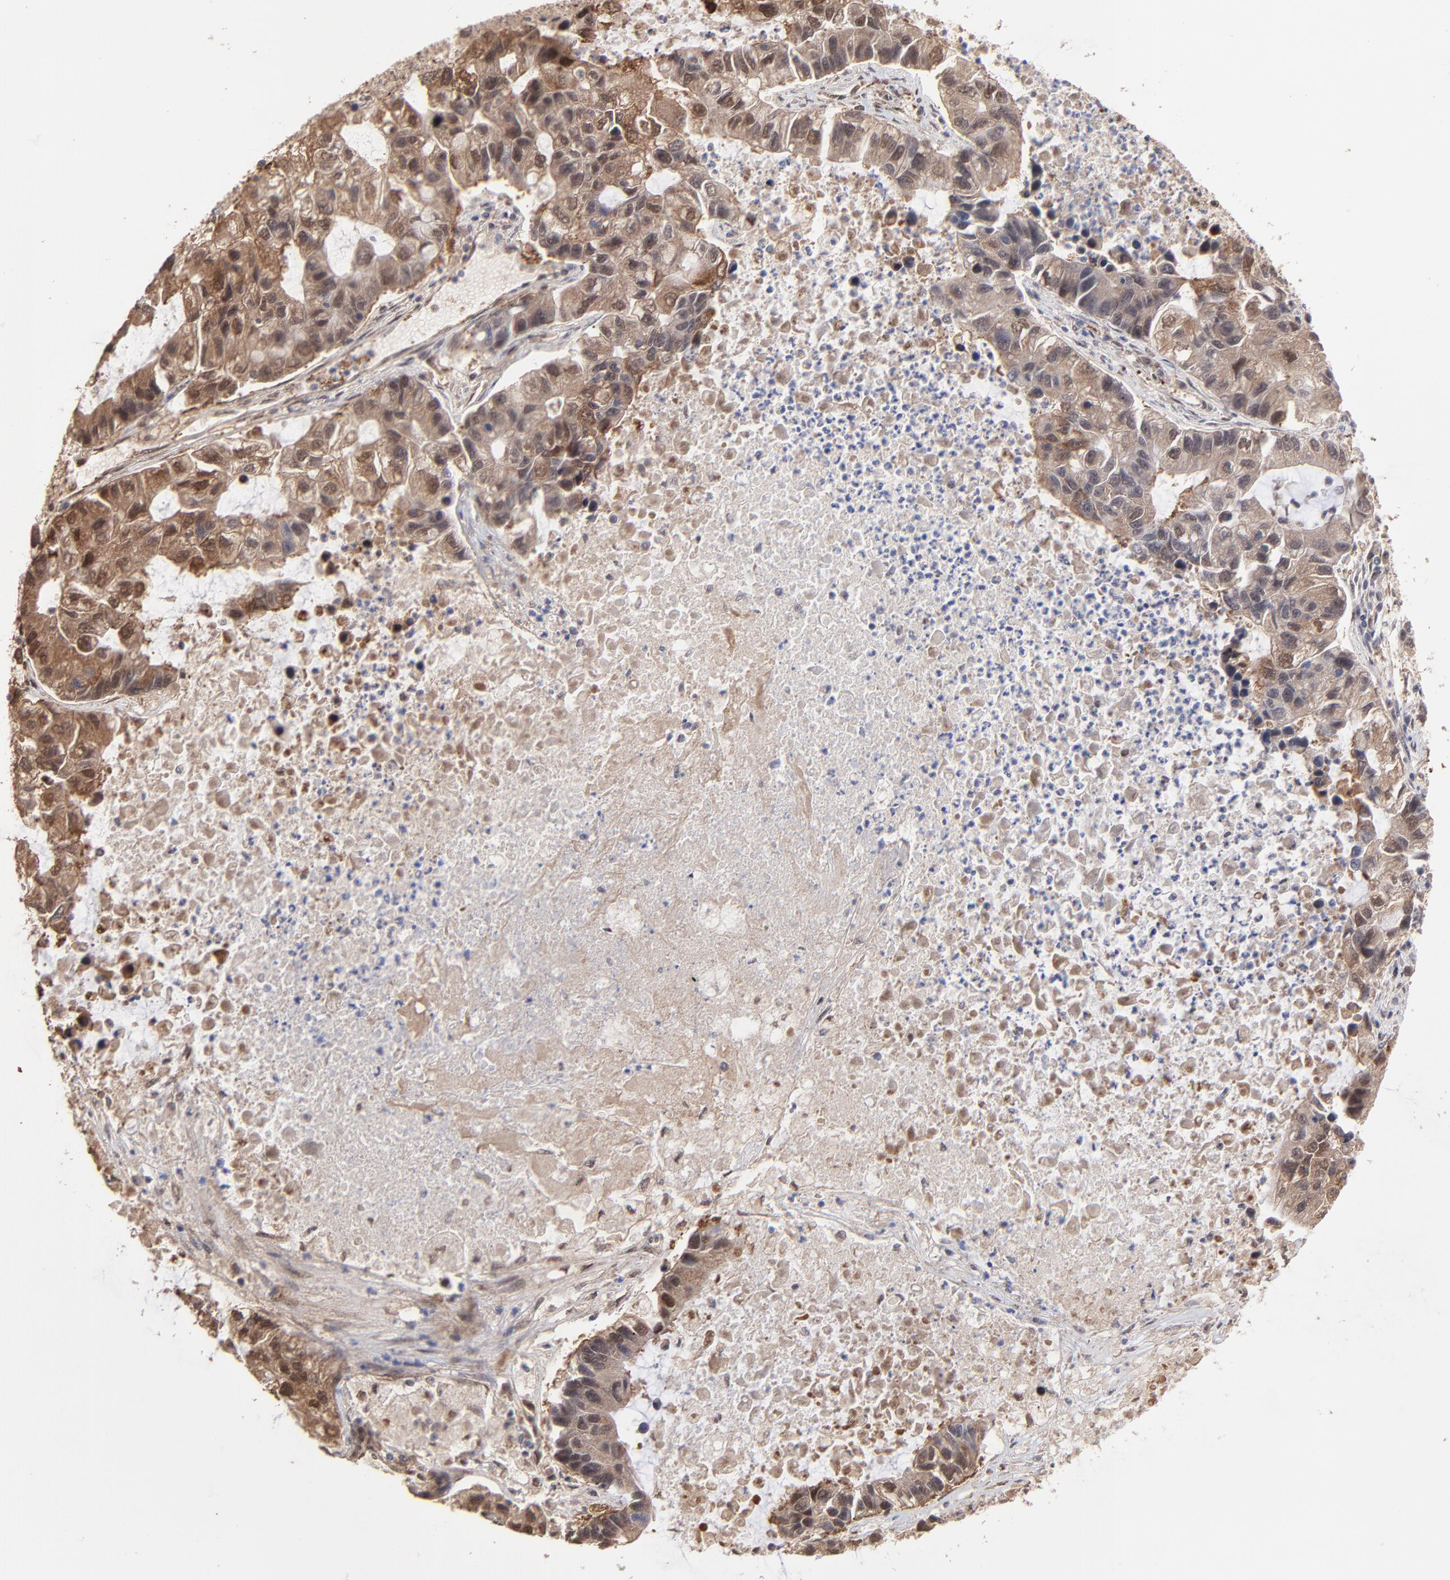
{"staining": {"intensity": "moderate", "quantity": "25%-75%", "location": "cytoplasmic/membranous,nuclear"}, "tissue": "lung cancer", "cell_type": "Tumor cells", "image_type": "cancer", "snomed": [{"axis": "morphology", "description": "Adenocarcinoma, NOS"}, {"axis": "topography", "description": "Lung"}], "caption": "High-power microscopy captured an immunohistochemistry (IHC) micrograph of lung adenocarcinoma, revealing moderate cytoplasmic/membranous and nuclear expression in about 25%-75% of tumor cells. (DAB = brown stain, brightfield microscopy at high magnification).", "gene": "PSMD14", "patient": {"sex": "female", "age": 51}}